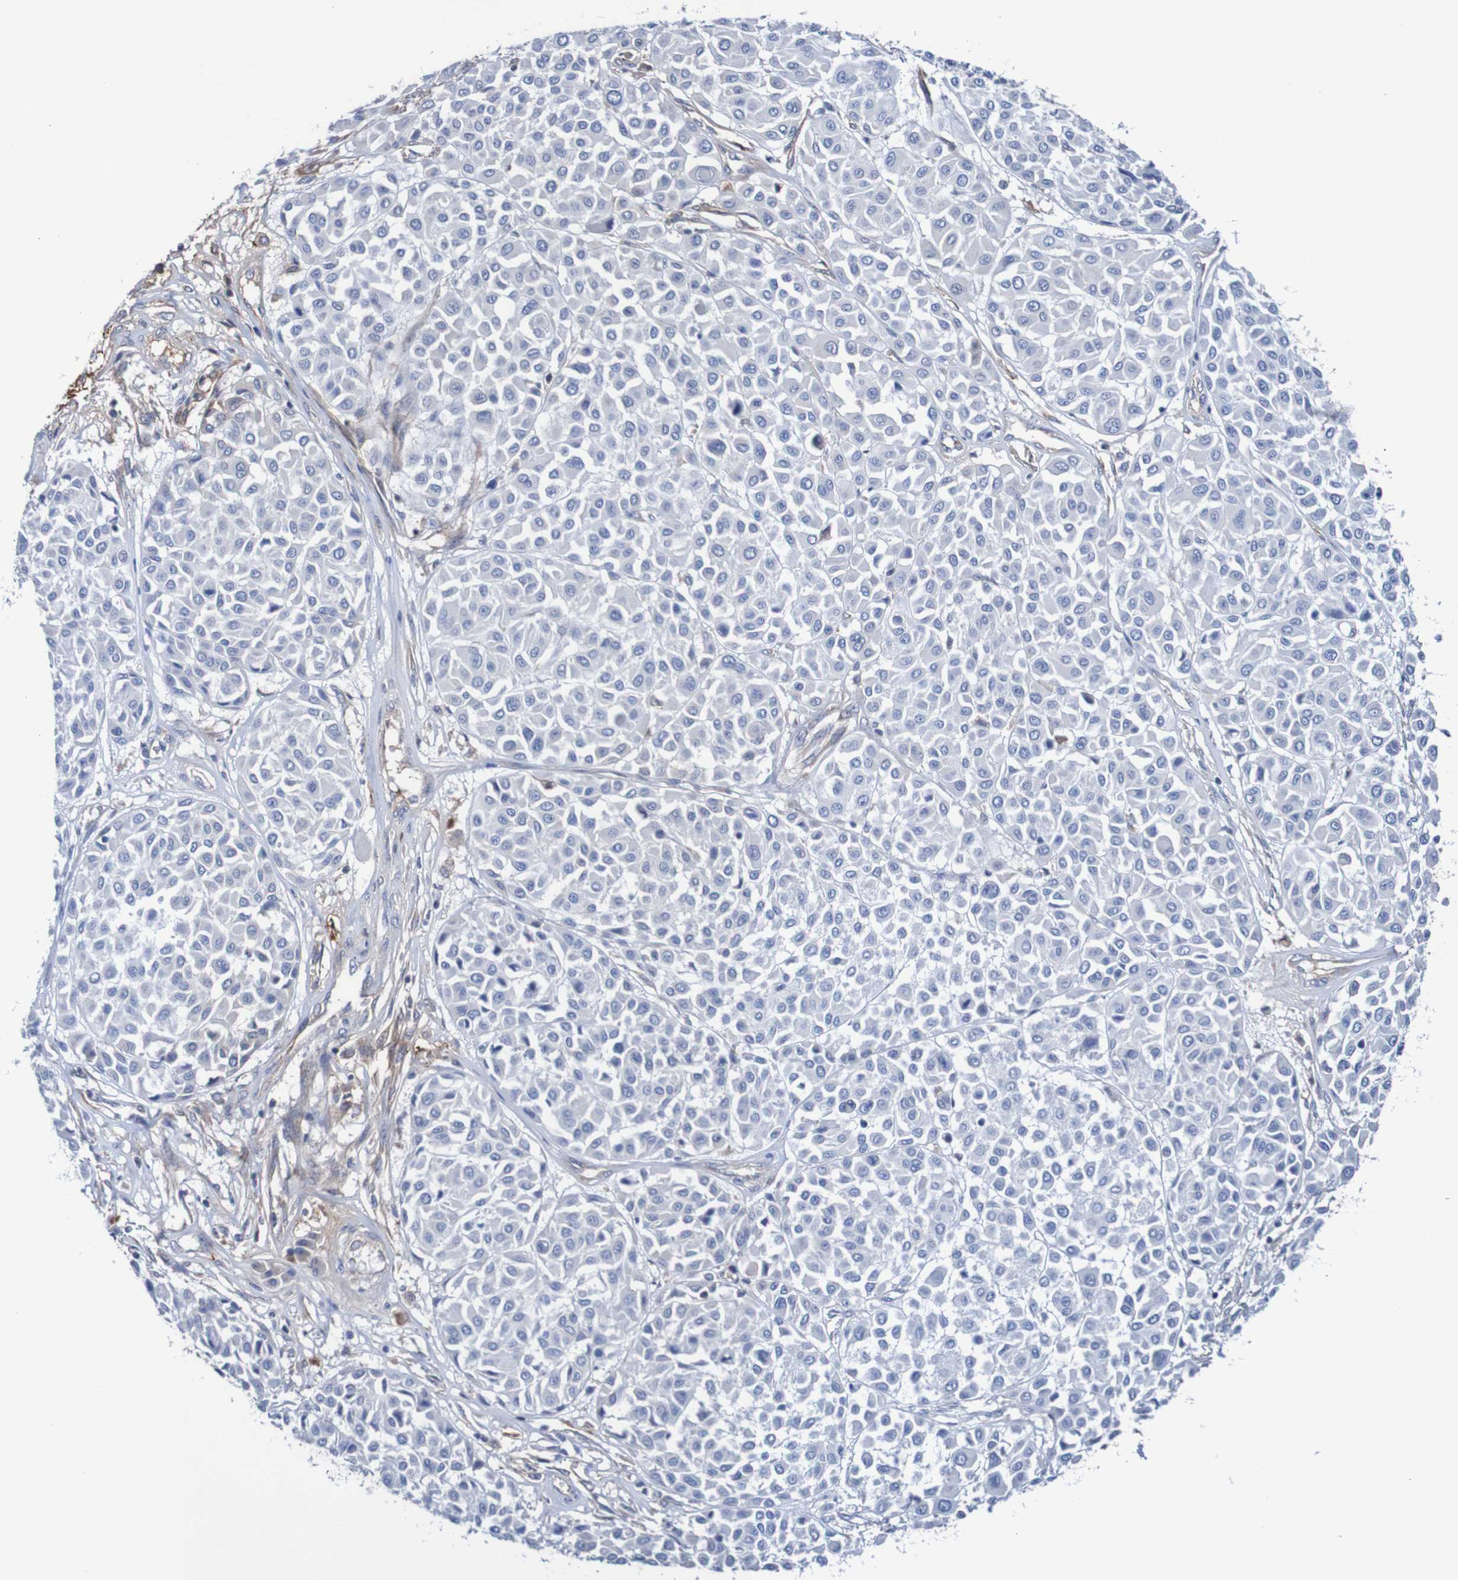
{"staining": {"intensity": "negative", "quantity": "none", "location": "none"}, "tissue": "melanoma", "cell_type": "Tumor cells", "image_type": "cancer", "snomed": [{"axis": "morphology", "description": "Malignant melanoma, Metastatic site"}, {"axis": "topography", "description": "Soft tissue"}], "caption": "This micrograph is of malignant melanoma (metastatic site) stained with immunohistochemistry (IHC) to label a protein in brown with the nuclei are counter-stained blue. There is no positivity in tumor cells. The staining was performed using DAB (3,3'-diaminobenzidine) to visualize the protein expression in brown, while the nuclei were stained in blue with hematoxylin (Magnification: 20x).", "gene": "RIGI", "patient": {"sex": "male", "age": 41}}